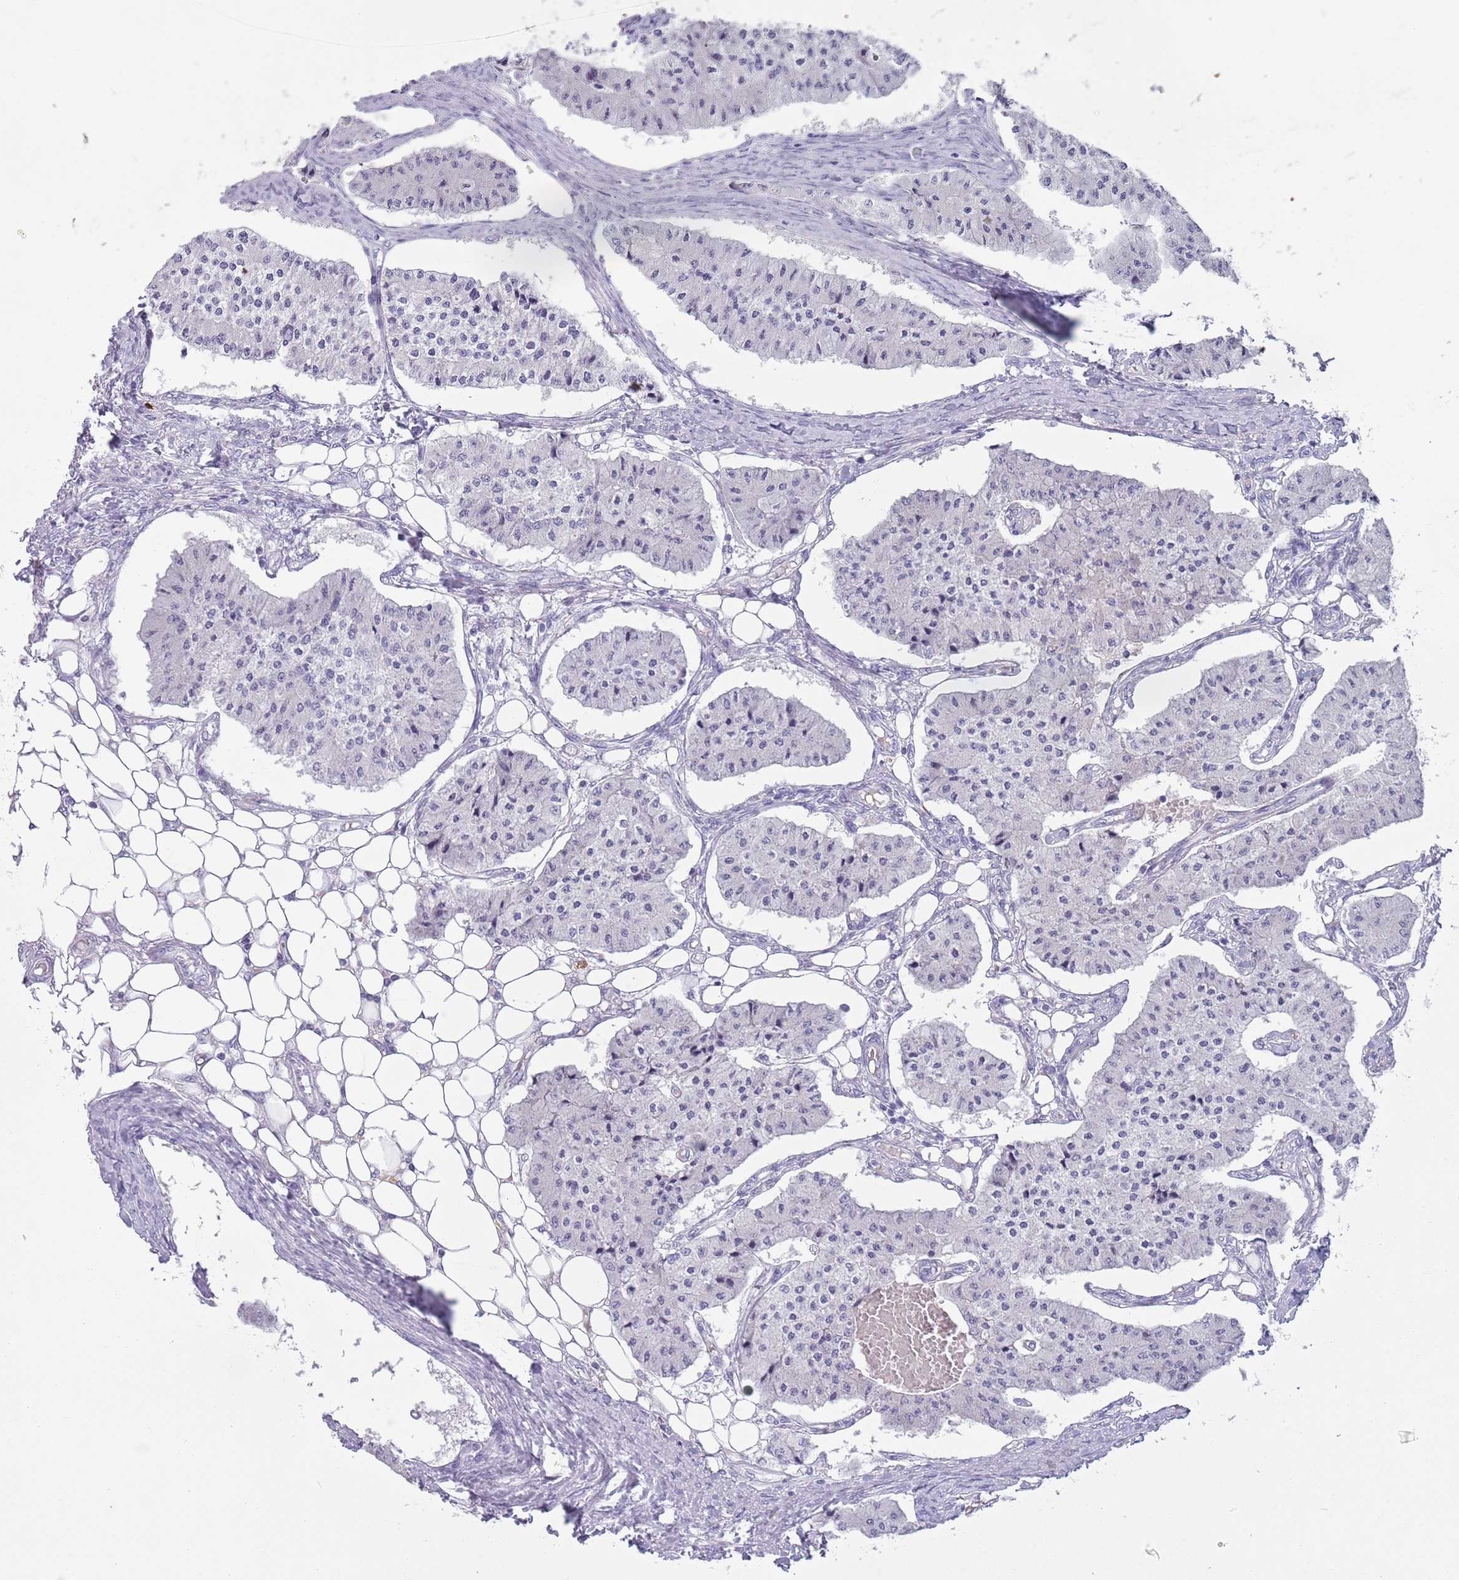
{"staining": {"intensity": "negative", "quantity": "none", "location": "none"}, "tissue": "carcinoid", "cell_type": "Tumor cells", "image_type": "cancer", "snomed": [{"axis": "morphology", "description": "Carcinoid, malignant, NOS"}, {"axis": "topography", "description": "Colon"}], "caption": "There is no significant expression in tumor cells of malignant carcinoid.", "gene": "LY6G5B", "patient": {"sex": "female", "age": 52}}